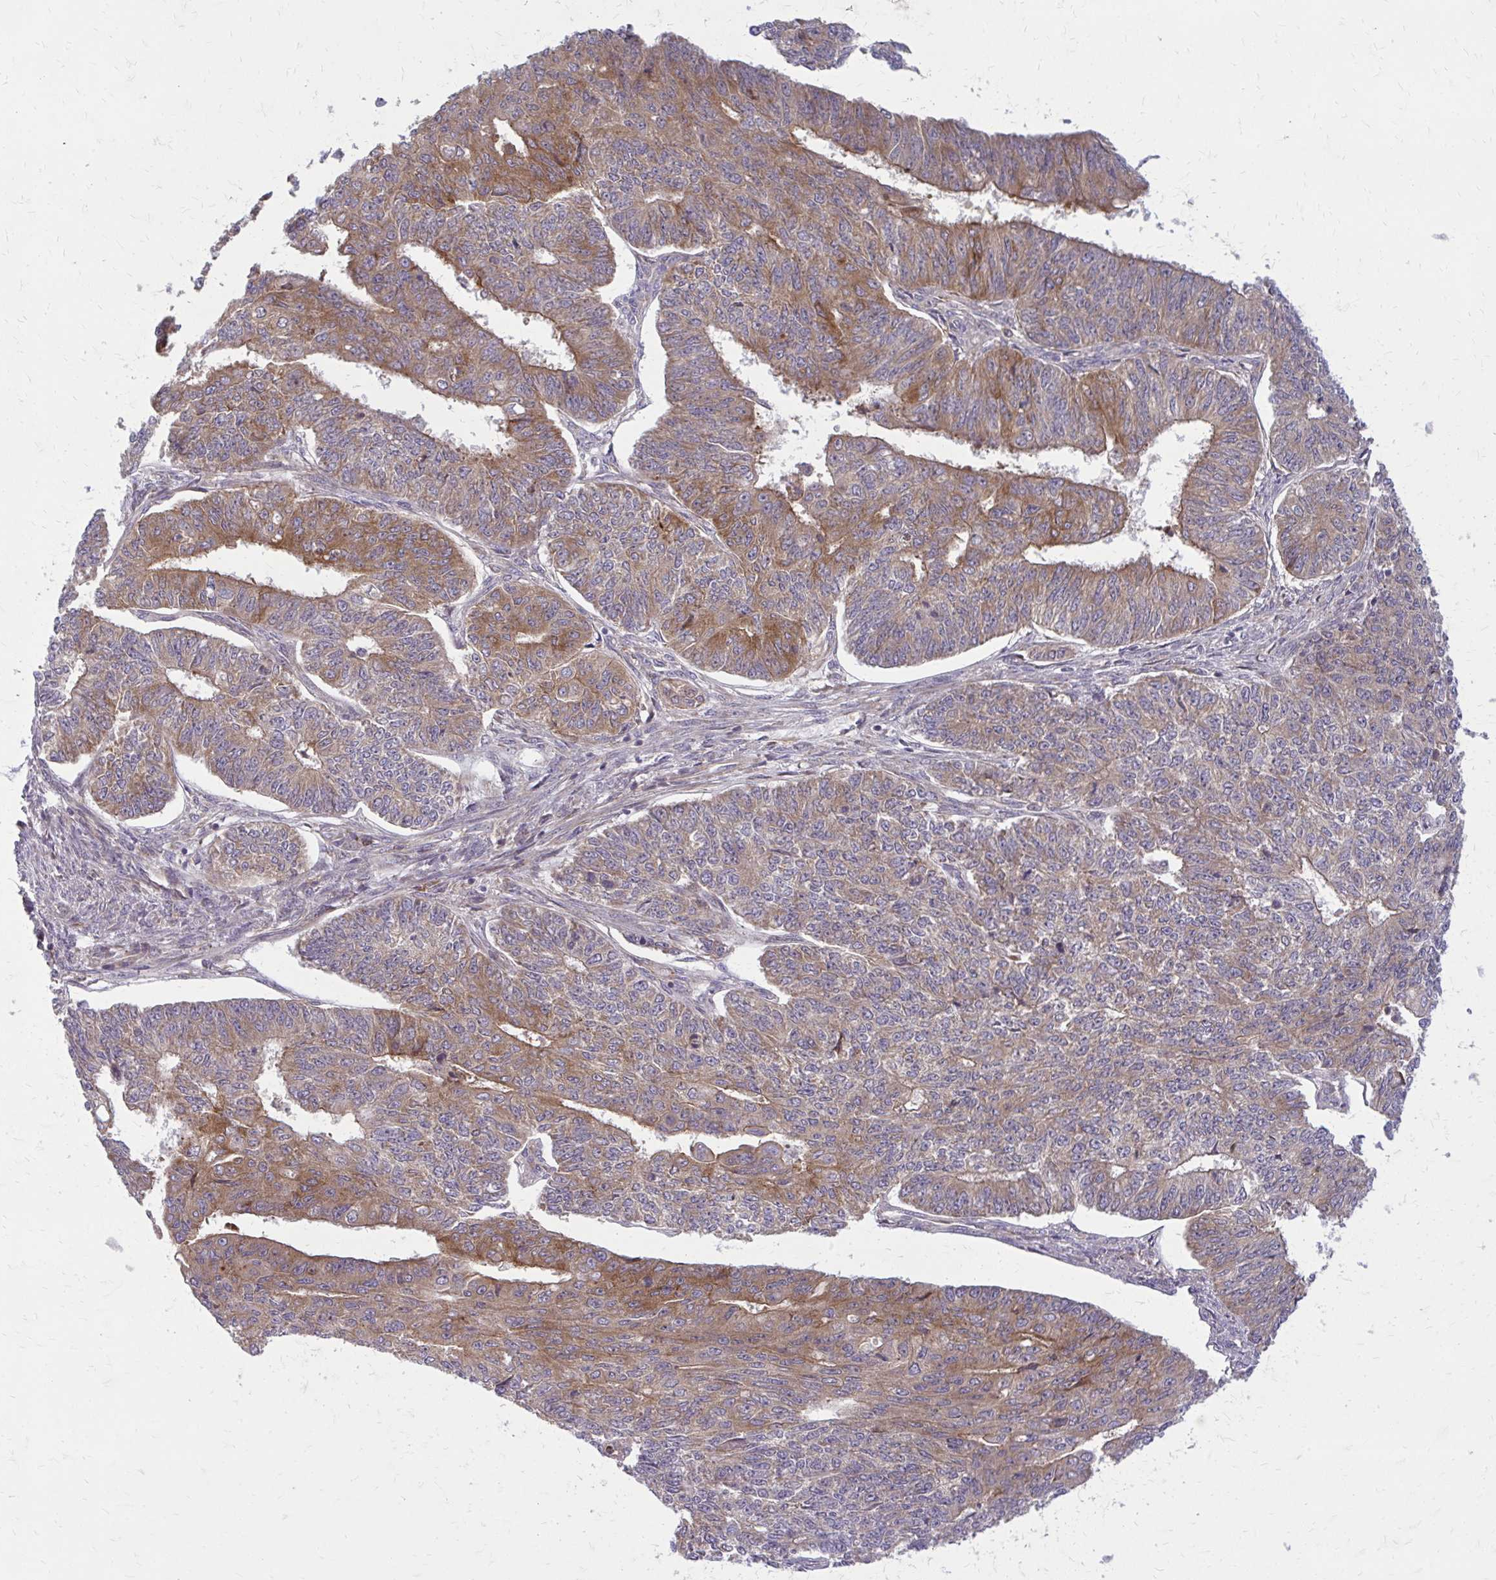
{"staining": {"intensity": "moderate", "quantity": ">75%", "location": "cytoplasmic/membranous"}, "tissue": "endometrial cancer", "cell_type": "Tumor cells", "image_type": "cancer", "snomed": [{"axis": "morphology", "description": "Adenocarcinoma, NOS"}, {"axis": "topography", "description": "Endometrium"}], "caption": "The micrograph exhibits a brown stain indicating the presence of a protein in the cytoplasmic/membranous of tumor cells in adenocarcinoma (endometrial).", "gene": "OXNAD1", "patient": {"sex": "female", "age": 32}}